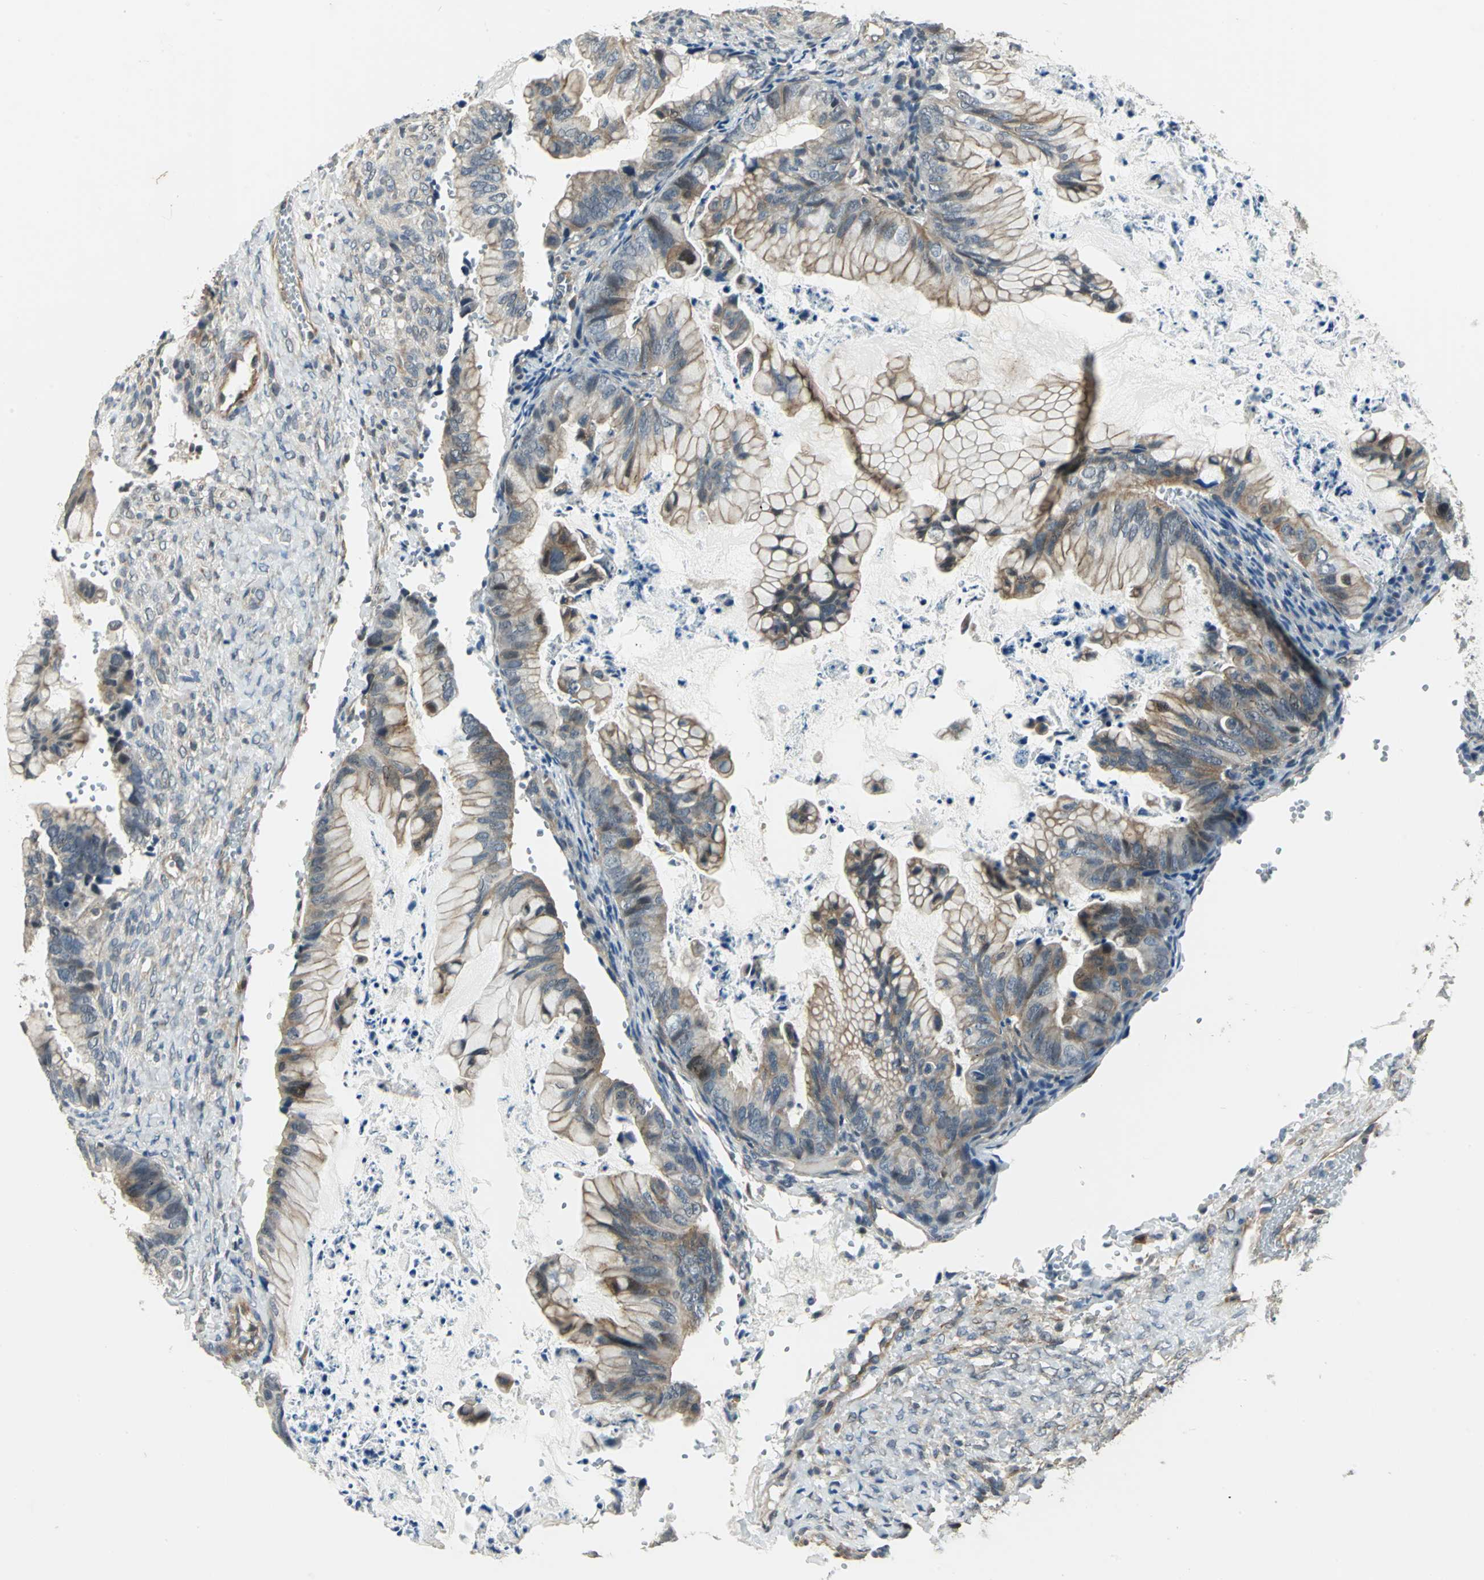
{"staining": {"intensity": "moderate", "quantity": "25%-75%", "location": "cytoplasmic/membranous"}, "tissue": "ovarian cancer", "cell_type": "Tumor cells", "image_type": "cancer", "snomed": [{"axis": "morphology", "description": "Cystadenocarcinoma, mucinous, NOS"}, {"axis": "topography", "description": "Ovary"}], "caption": "Immunohistochemistry (IHC) (DAB (3,3'-diaminobenzidine)) staining of human mucinous cystadenocarcinoma (ovarian) displays moderate cytoplasmic/membranous protein positivity in about 25%-75% of tumor cells.", "gene": "PLAGL2", "patient": {"sex": "female", "age": 36}}